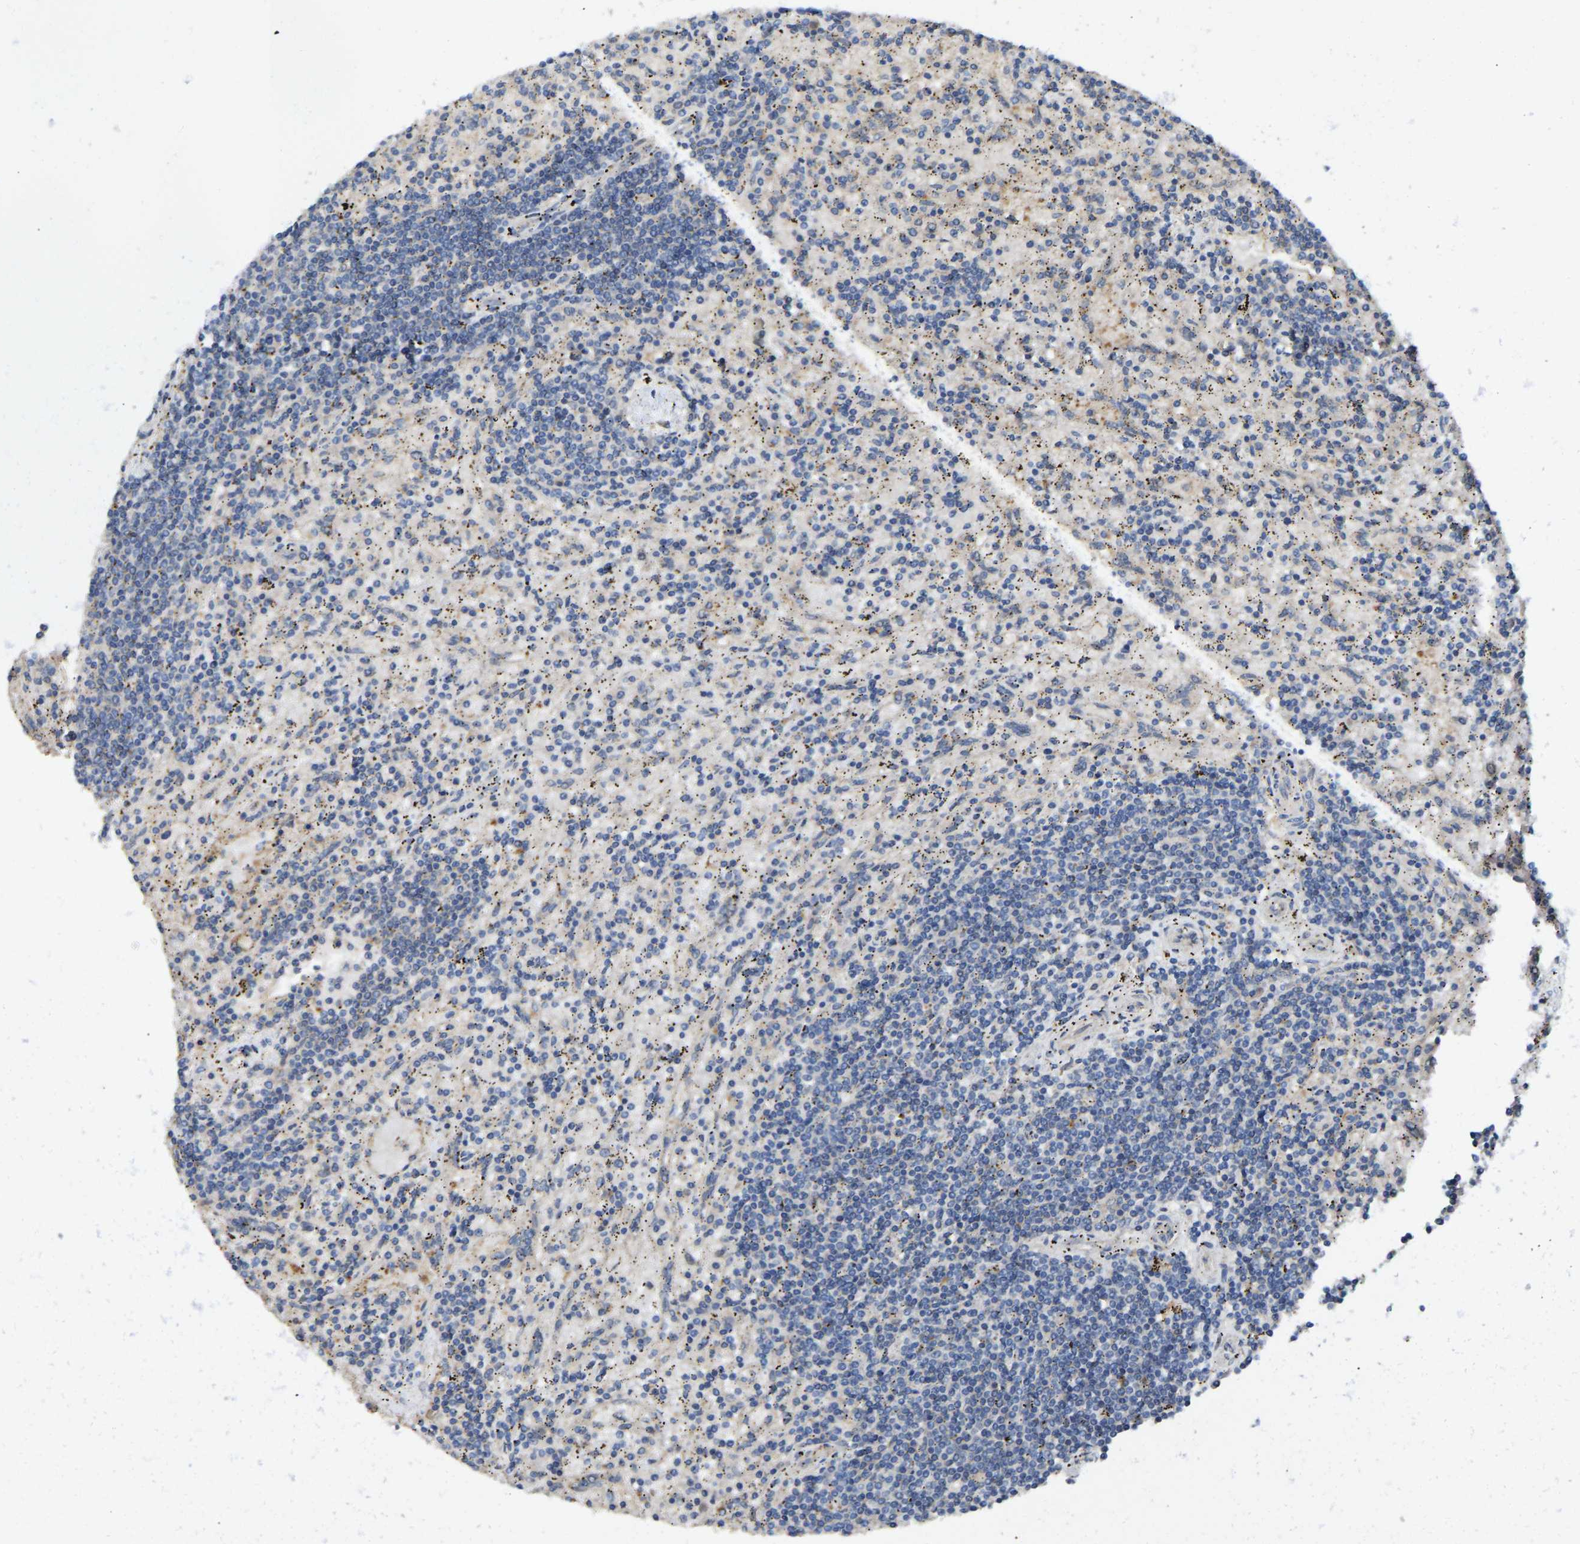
{"staining": {"intensity": "negative", "quantity": "none", "location": "none"}, "tissue": "lymphoma", "cell_type": "Tumor cells", "image_type": "cancer", "snomed": [{"axis": "morphology", "description": "Malignant lymphoma, non-Hodgkin's type, Low grade"}, {"axis": "topography", "description": "Spleen"}], "caption": "IHC photomicrograph of malignant lymphoma, non-Hodgkin's type (low-grade) stained for a protein (brown), which shows no staining in tumor cells. (DAB immunohistochemistry (IHC) visualized using brightfield microscopy, high magnification).", "gene": "VCPKMT", "patient": {"sex": "male", "age": 76}}